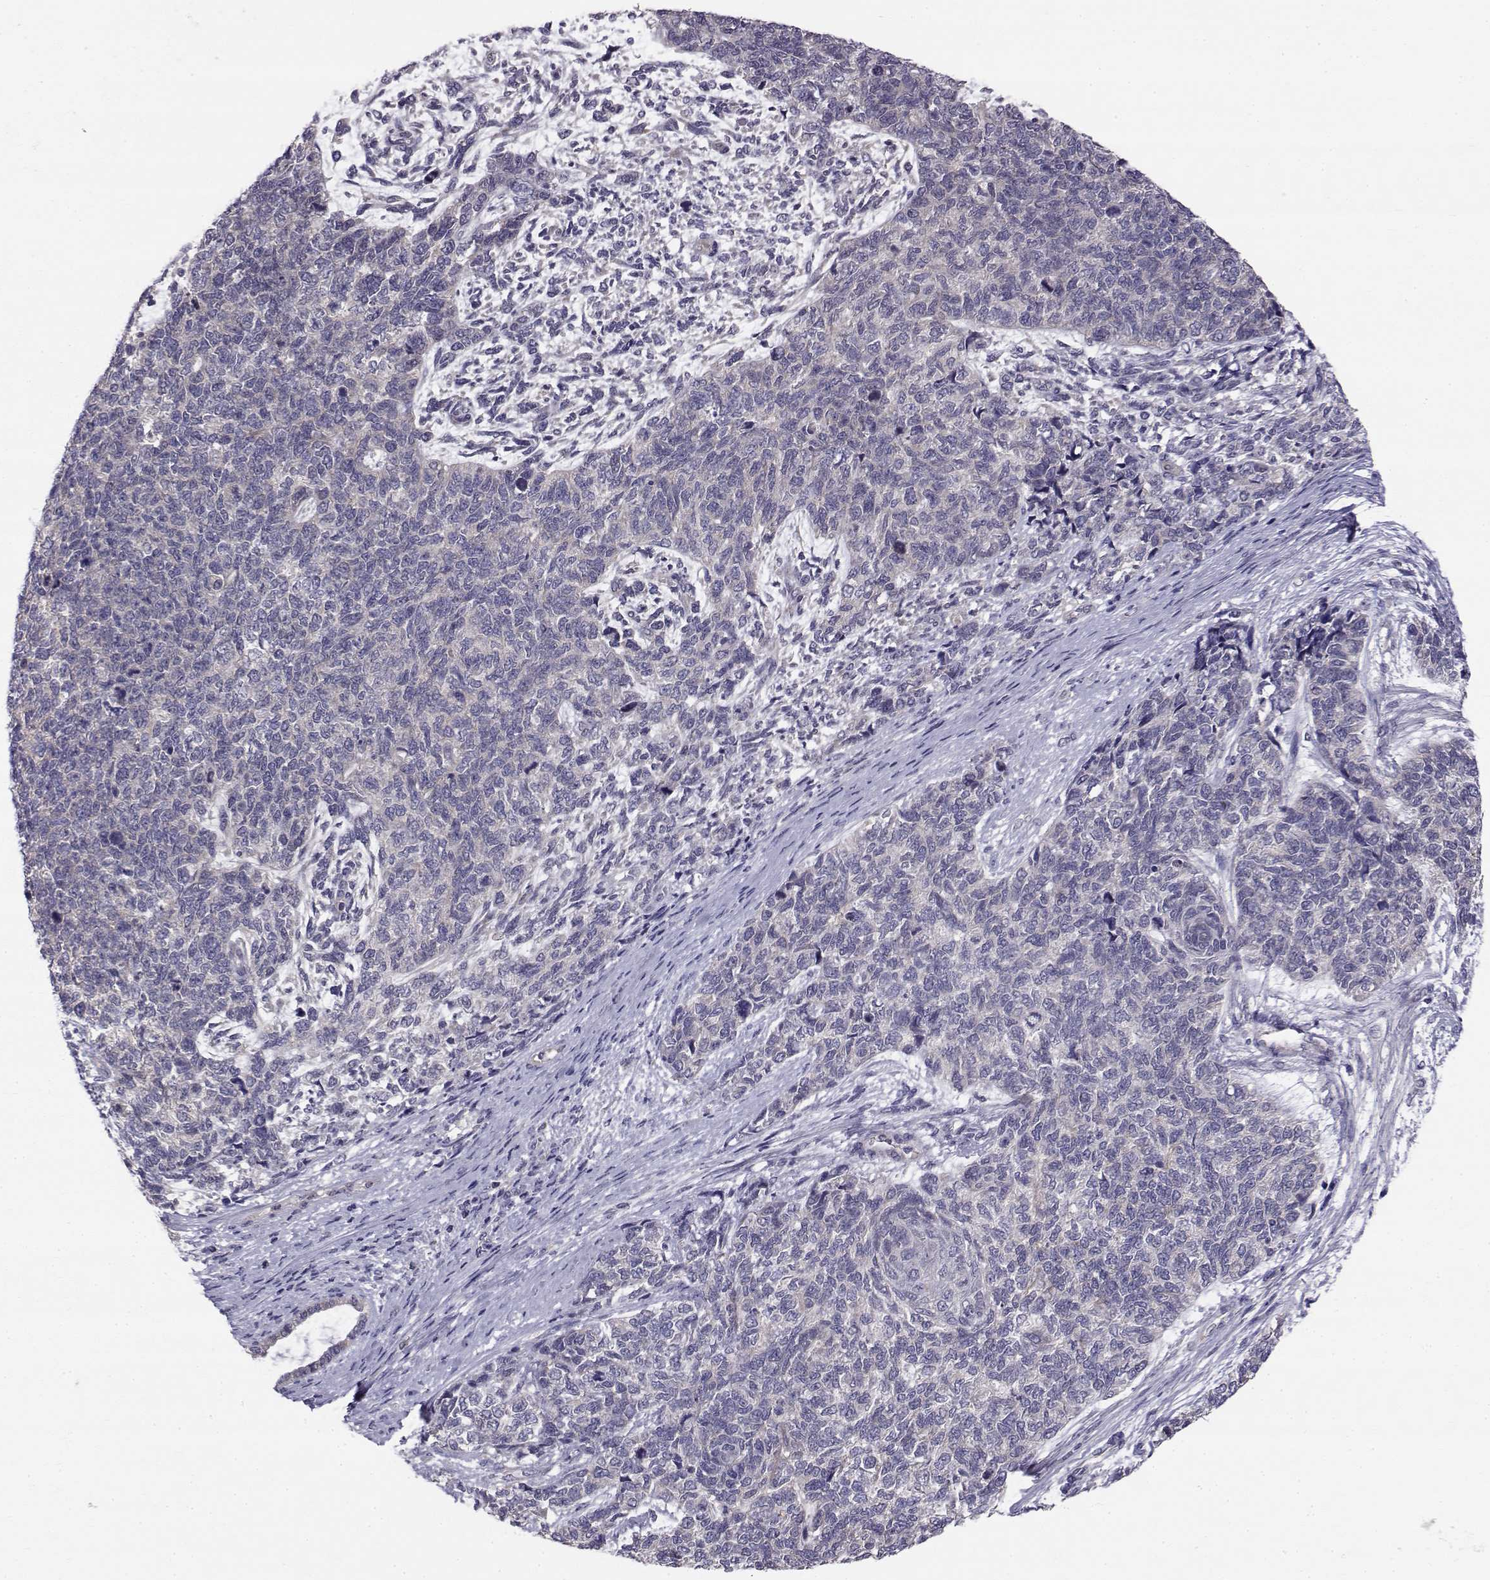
{"staining": {"intensity": "negative", "quantity": "none", "location": "none"}, "tissue": "cervical cancer", "cell_type": "Tumor cells", "image_type": "cancer", "snomed": [{"axis": "morphology", "description": "Squamous cell carcinoma, NOS"}, {"axis": "topography", "description": "Cervix"}], "caption": "This is a micrograph of immunohistochemistry (IHC) staining of cervical cancer (squamous cell carcinoma), which shows no positivity in tumor cells.", "gene": "PEX5L", "patient": {"sex": "female", "age": 63}}